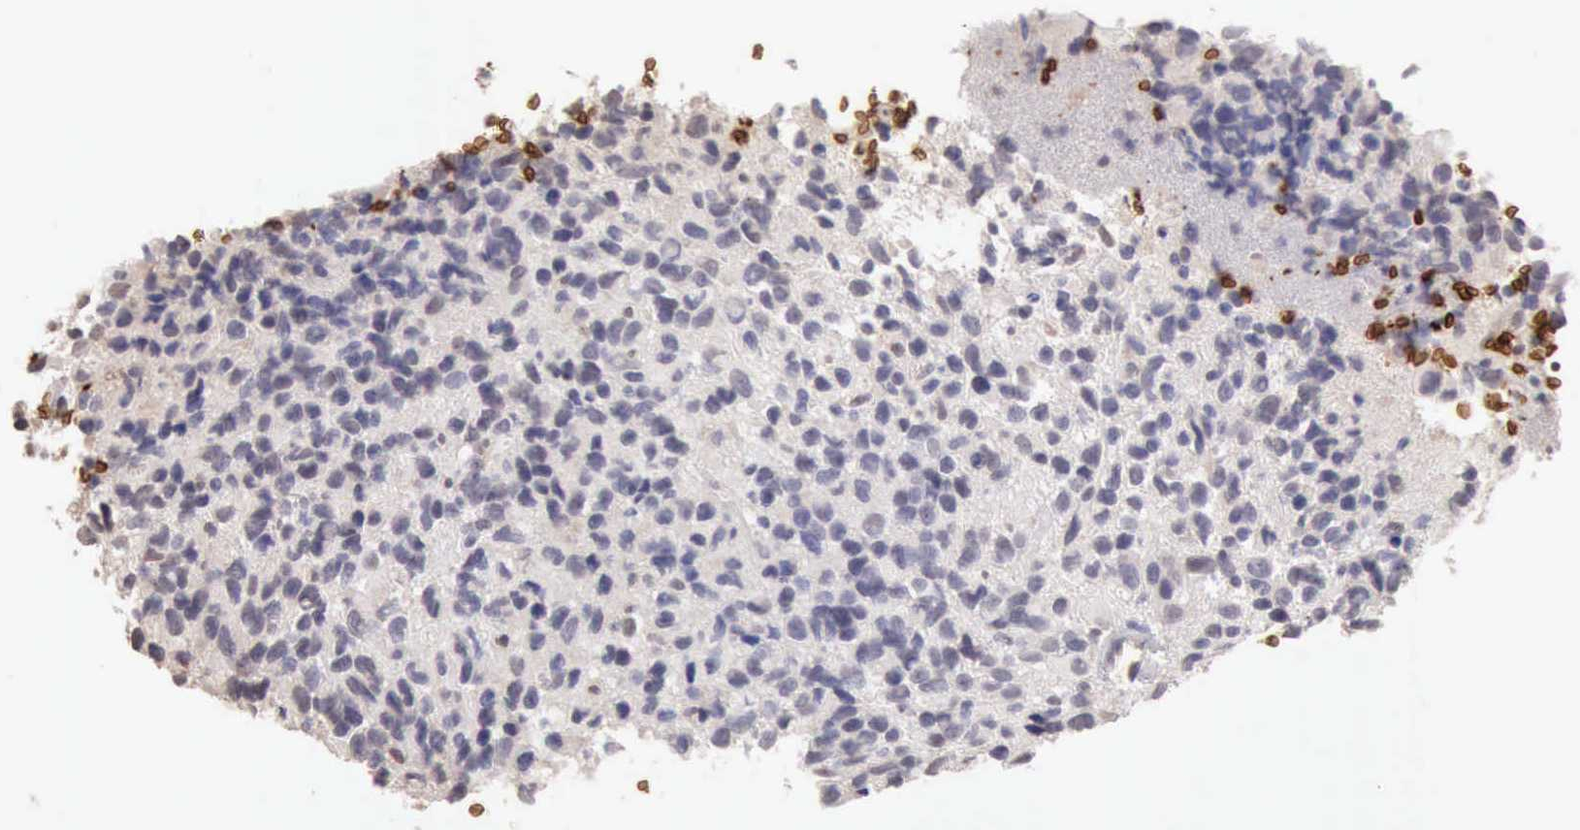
{"staining": {"intensity": "negative", "quantity": "none", "location": "none"}, "tissue": "glioma", "cell_type": "Tumor cells", "image_type": "cancer", "snomed": [{"axis": "morphology", "description": "Glioma, malignant, High grade"}, {"axis": "topography", "description": "Brain"}], "caption": "The micrograph shows no significant expression in tumor cells of malignant glioma (high-grade). (Brightfield microscopy of DAB immunohistochemistry at high magnification).", "gene": "CFI", "patient": {"sex": "male", "age": 77}}